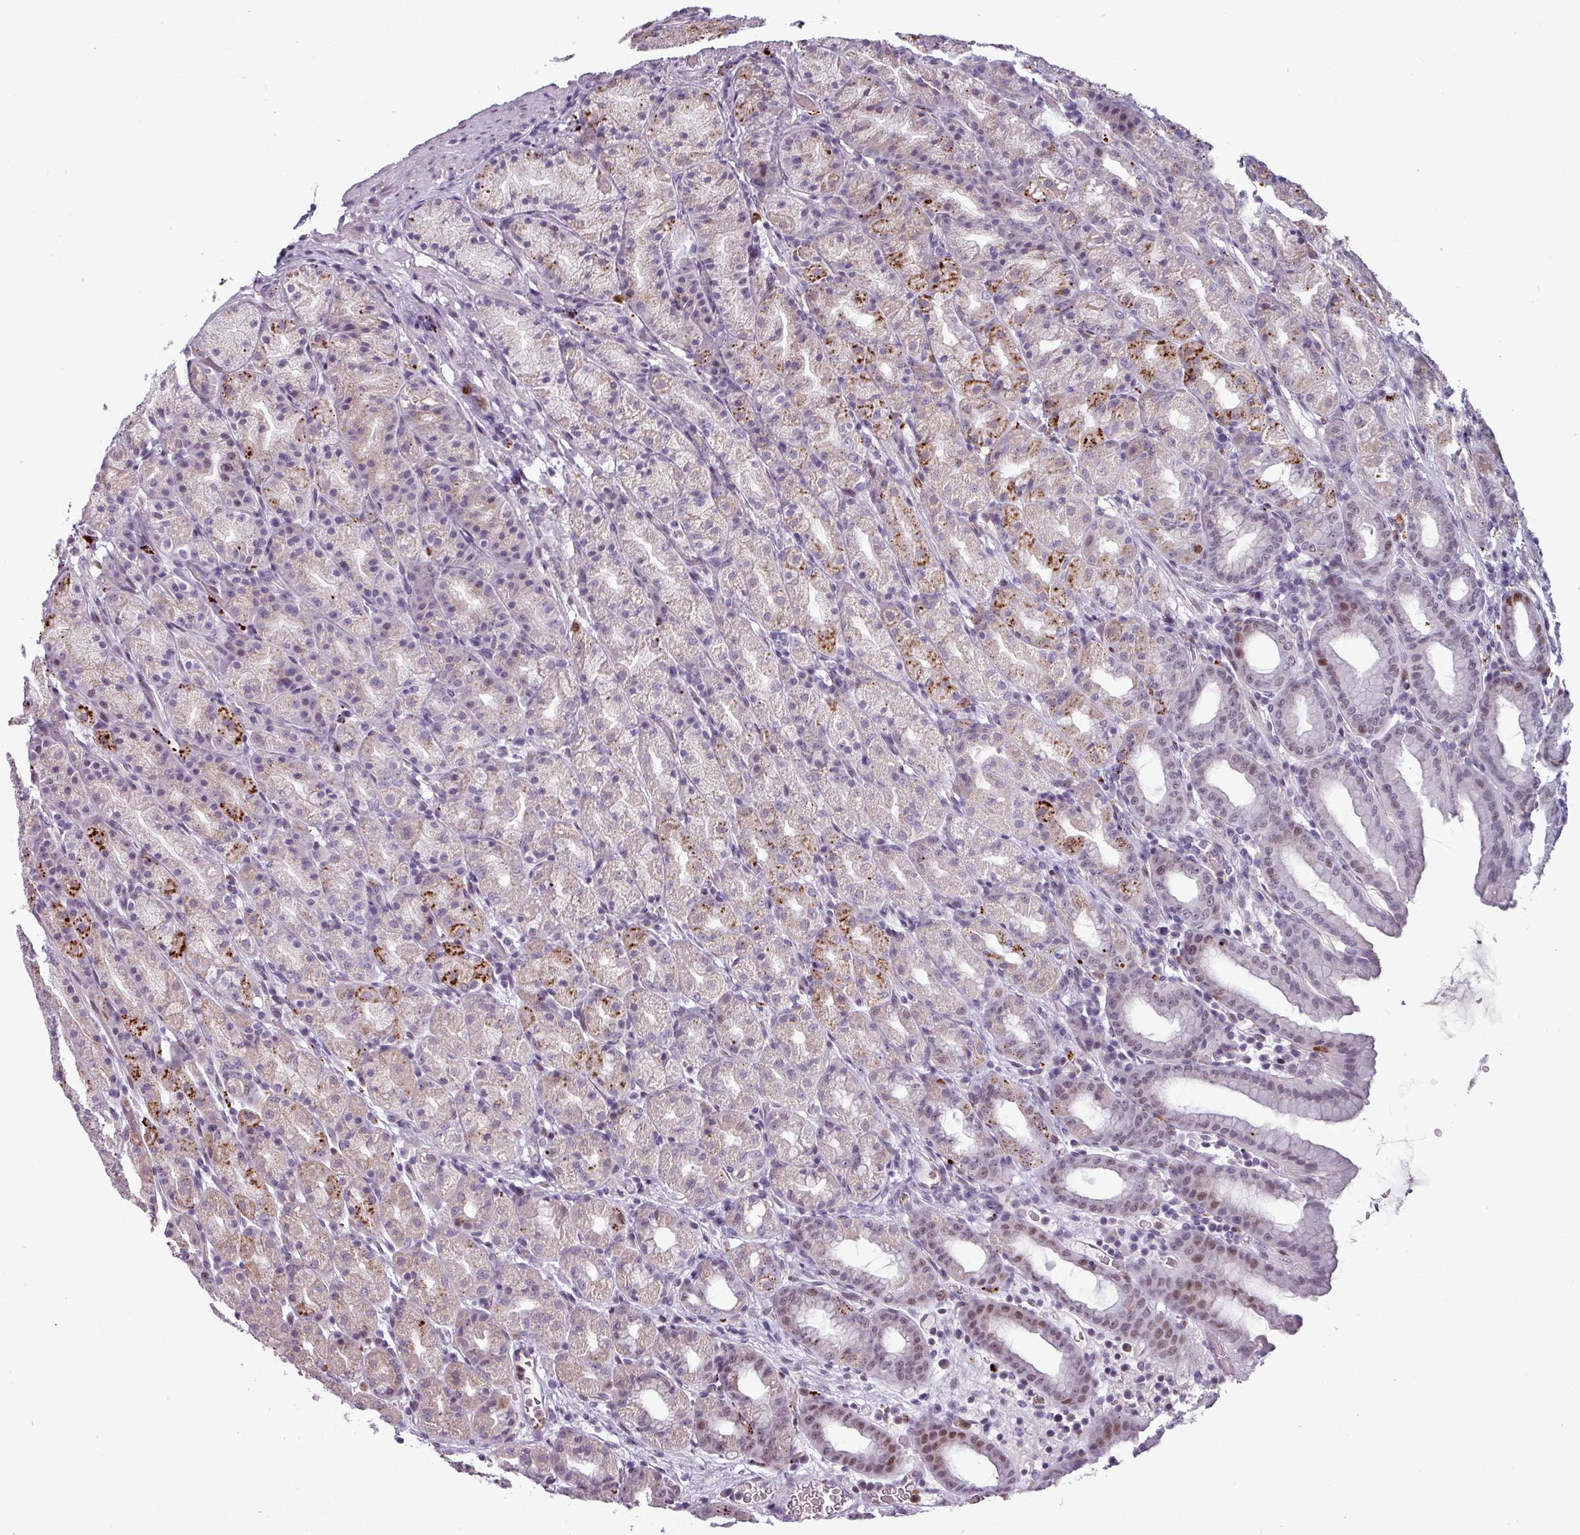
{"staining": {"intensity": "moderate", "quantity": "<25%", "location": "cytoplasmic/membranous"}, "tissue": "stomach", "cell_type": "Glandular cells", "image_type": "normal", "snomed": [{"axis": "morphology", "description": "Normal tissue, NOS"}, {"axis": "topography", "description": "Stomach, upper"}, {"axis": "topography", "description": "Stomach"}], "caption": "Immunohistochemistry (IHC) of benign human stomach reveals low levels of moderate cytoplasmic/membranous expression in about <25% of glandular cells. (Brightfield microscopy of DAB IHC at high magnification).", "gene": "TMEFF1", "patient": {"sex": "male", "age": 68}}